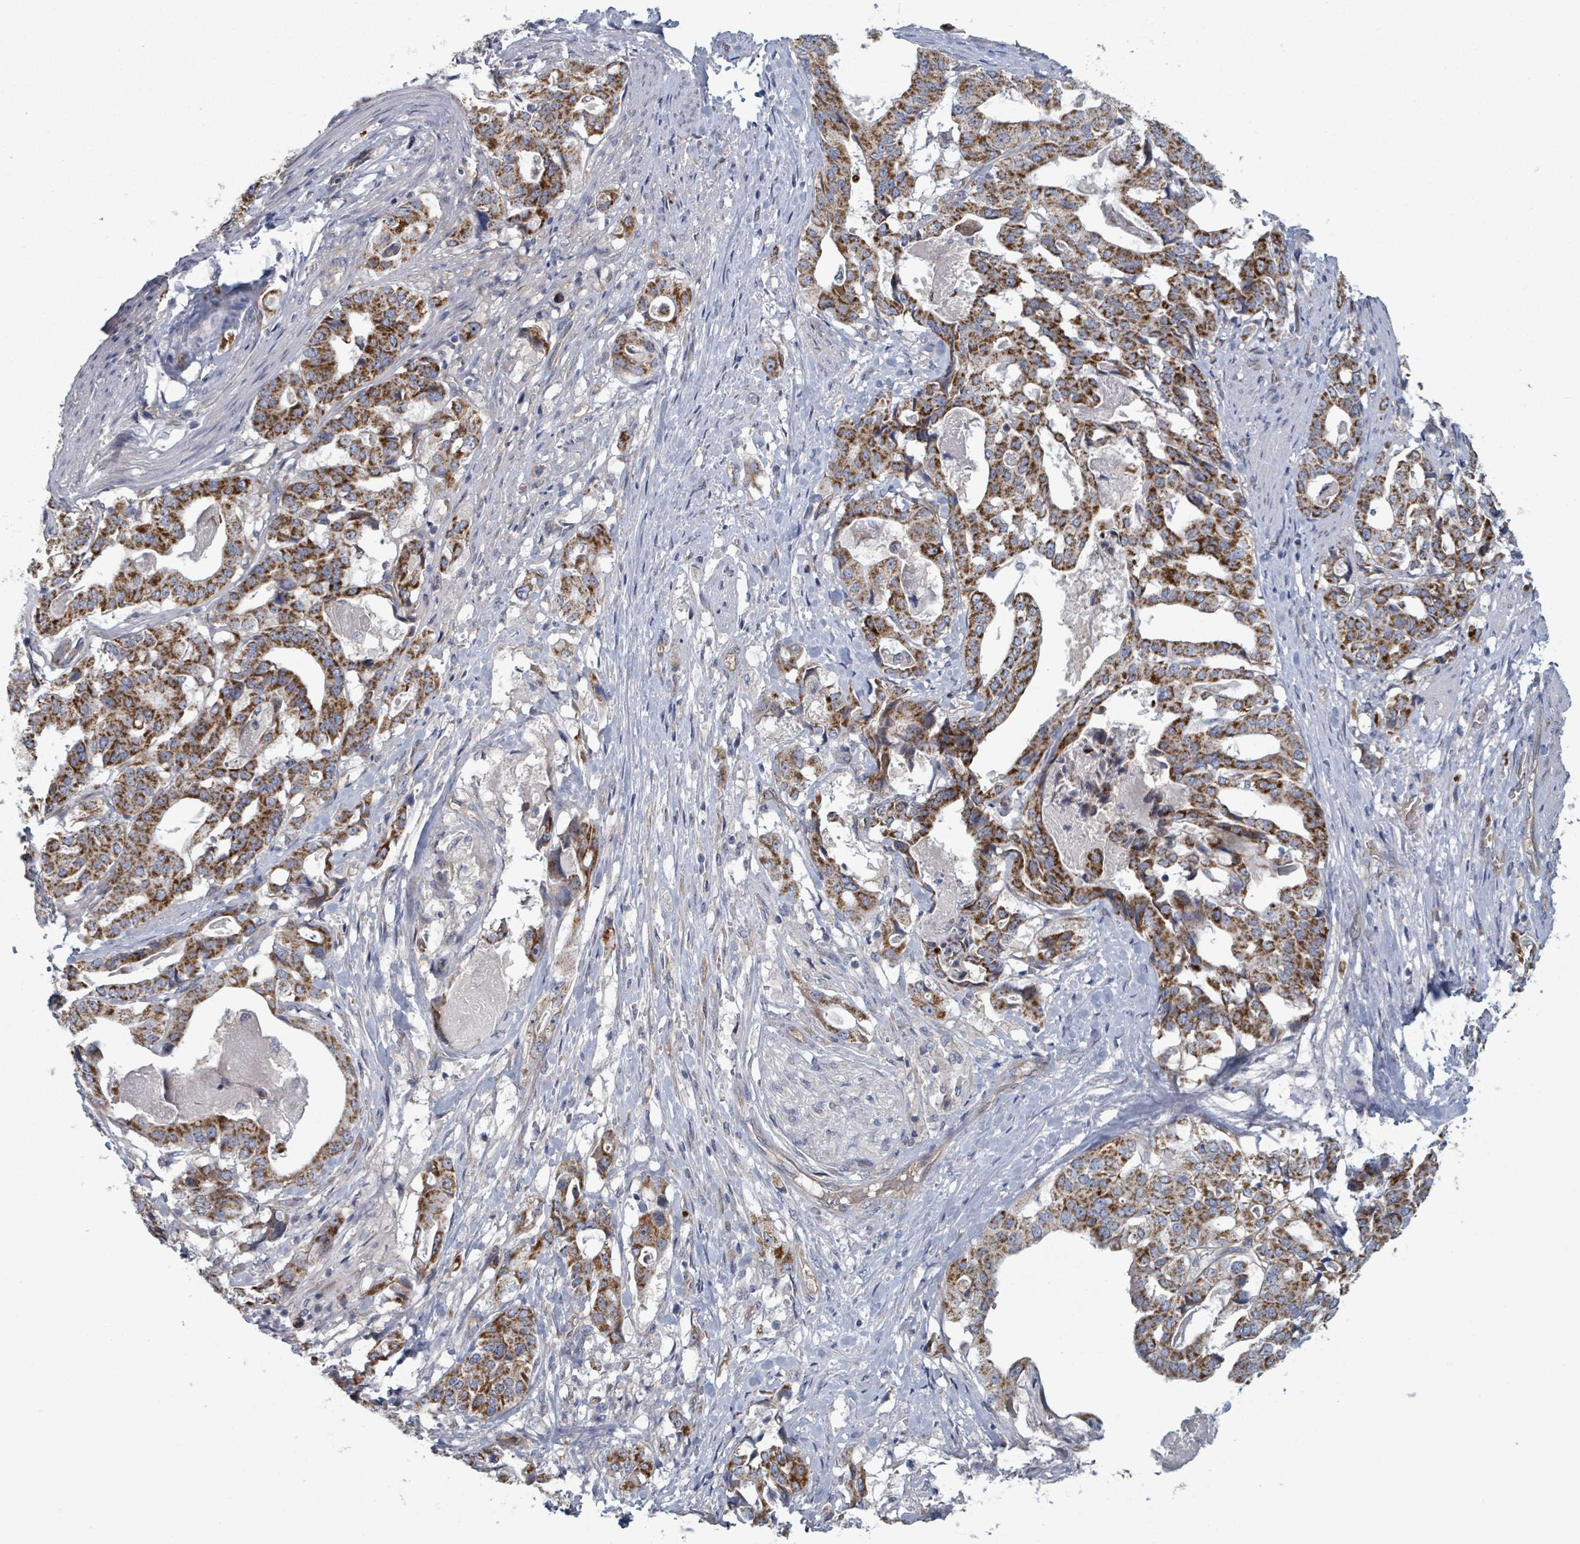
{"staining": {"intensity": "strong", "quantity": ">75%", "location": "cytoplasmic/membranous"}, "tissue": "stomach cancer", "cell_type": "Tumor cells", "image_type": "cancer", "snomed": [{"axis": "morphology", "description": "Adenocarcinoma, NOS"}, {"axis": "topography", "description": "Stomach"}], "caption": "IHC (DAB (3,3'-diaminobenzidine)) staining of adenocarcinoma (stomach) reveals strong cytoplasmic/membranous protein expression in about >75% of tumor cells. (DAB (3,3'-diaminobenzidine) = brown stain, brightfield microscopy at high magnification).", "gene": "FKBP1A", "patient": {"sex": "male", "age": 48}}